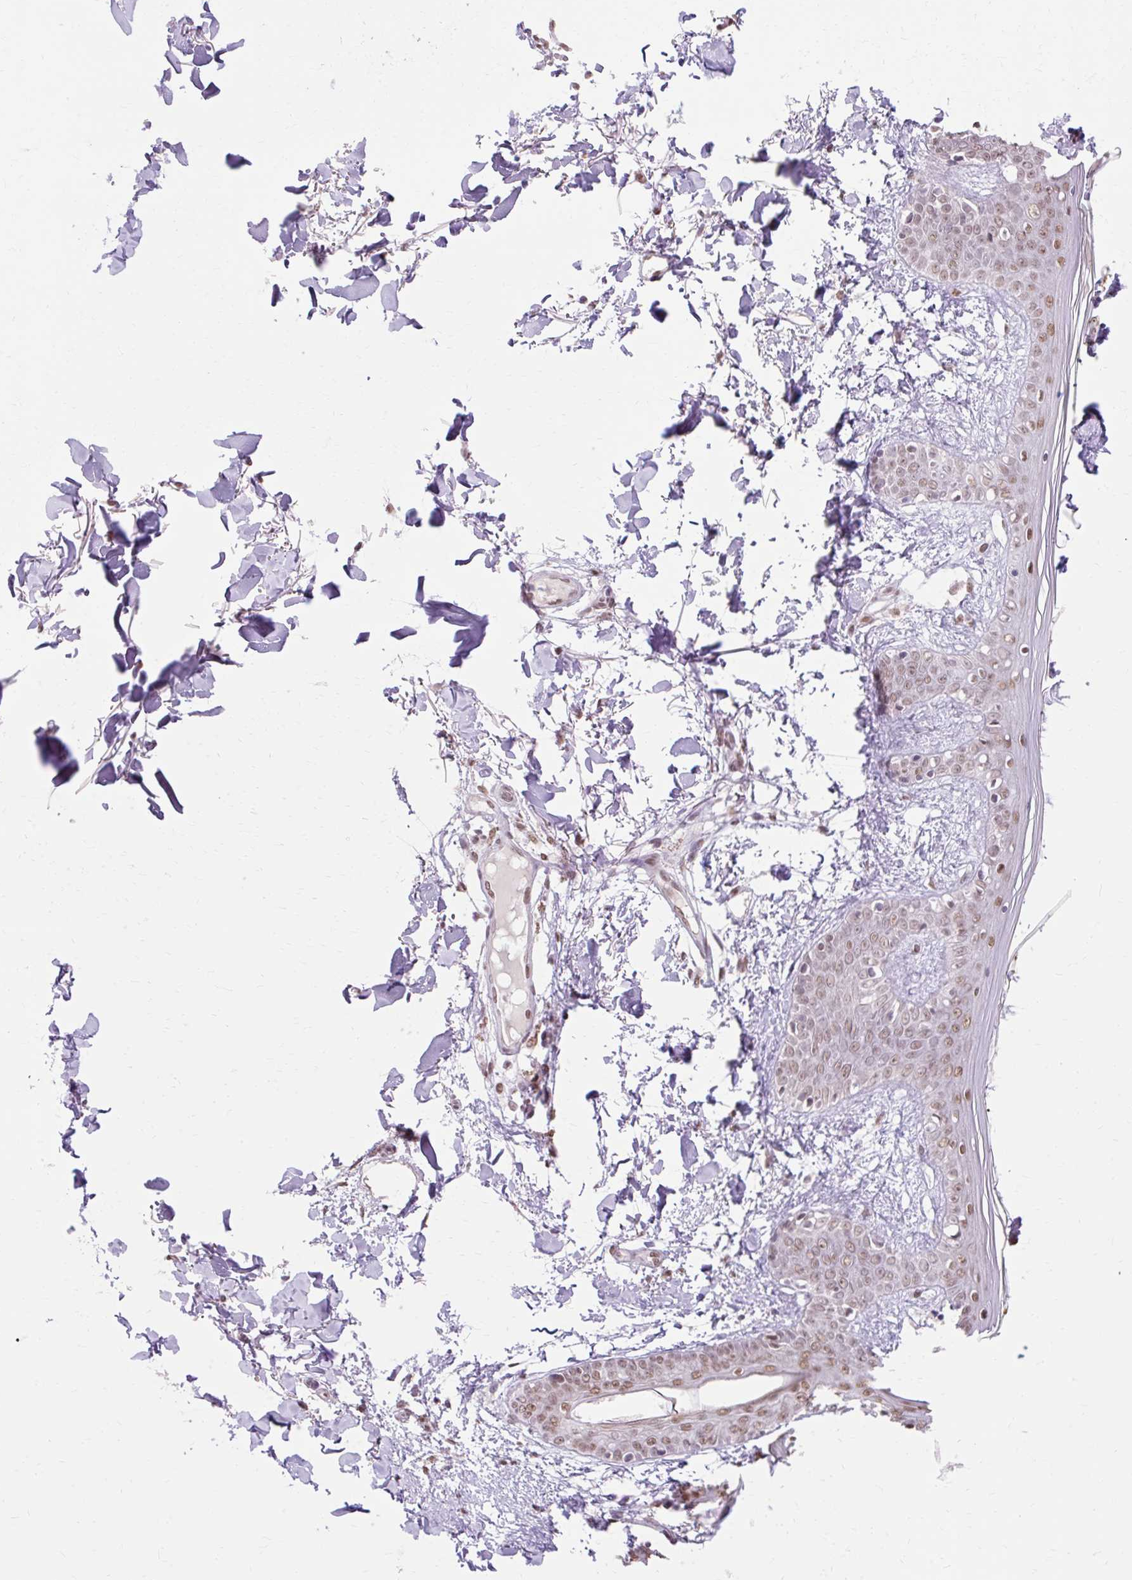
{"staining": {"intensity": "weak", "quantity": ">75%", "location": "nuclear"}, "tissue": "skin", "cell_type": "Fibroblasts", "image_type": "normal", "snomed": [{"axis": "morphology", "description": "Normal tissue, NOS"}, {"axis": "topography", "description": "Skin"}], "caption": "The immunohistochemical stain labels weak nuclear expression in fibroblasts of benign skin. The staining was performed using DAB to visualize the protein expression in brown, while the nuclei were stained in blue with hematoxylin (Magnification: 20x).", "gene": "ENSG00000261832", "patient": {"sex": "female", "age": 34}}